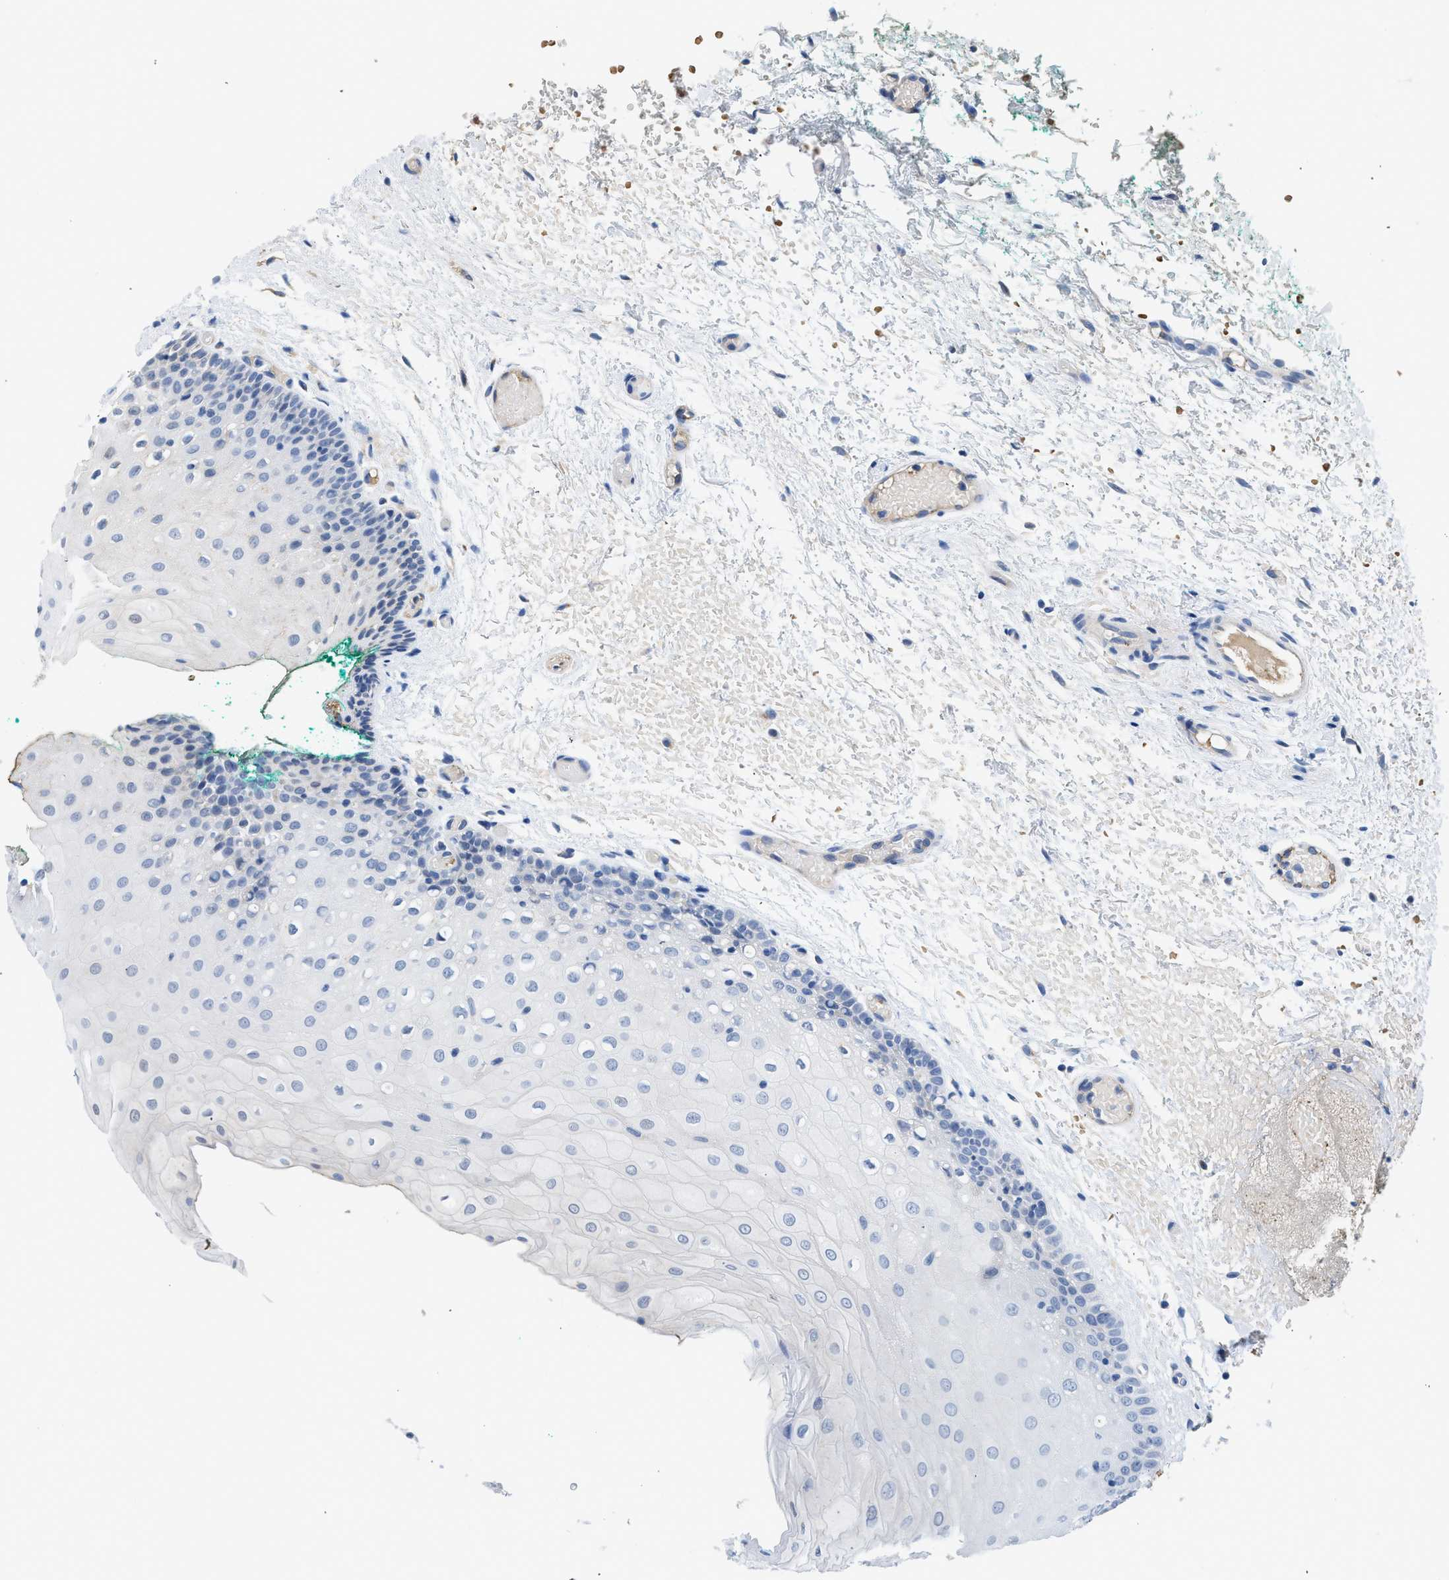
{"staining": {"intensity": "negative", "quantity": "none", "location": "none"}, "tissue": "oral mucosa", "cell_type": "Squamous epithelial cells", "image_type": "normal", "snomed": [{"axis": "morphology", "description": "Normal tissue, NOS"}, {"axis": "morphology", "description": "Squamous cell carcinoma, NOS"}, {"axis": "topography", "description": "Oral tissue"}, {"axis": "topography", "description": "Salivary gland"}, {"axis": "topography", "description": "Head-Neck"}], "caption": "High power microscopy photomicrograph of an IHC micrograph of unremarkable oral mucosa, revealing no significant staining in squamous epithelial cells.", "gene": "PIM1", "patient": {"sex": "female", "age": 62}}